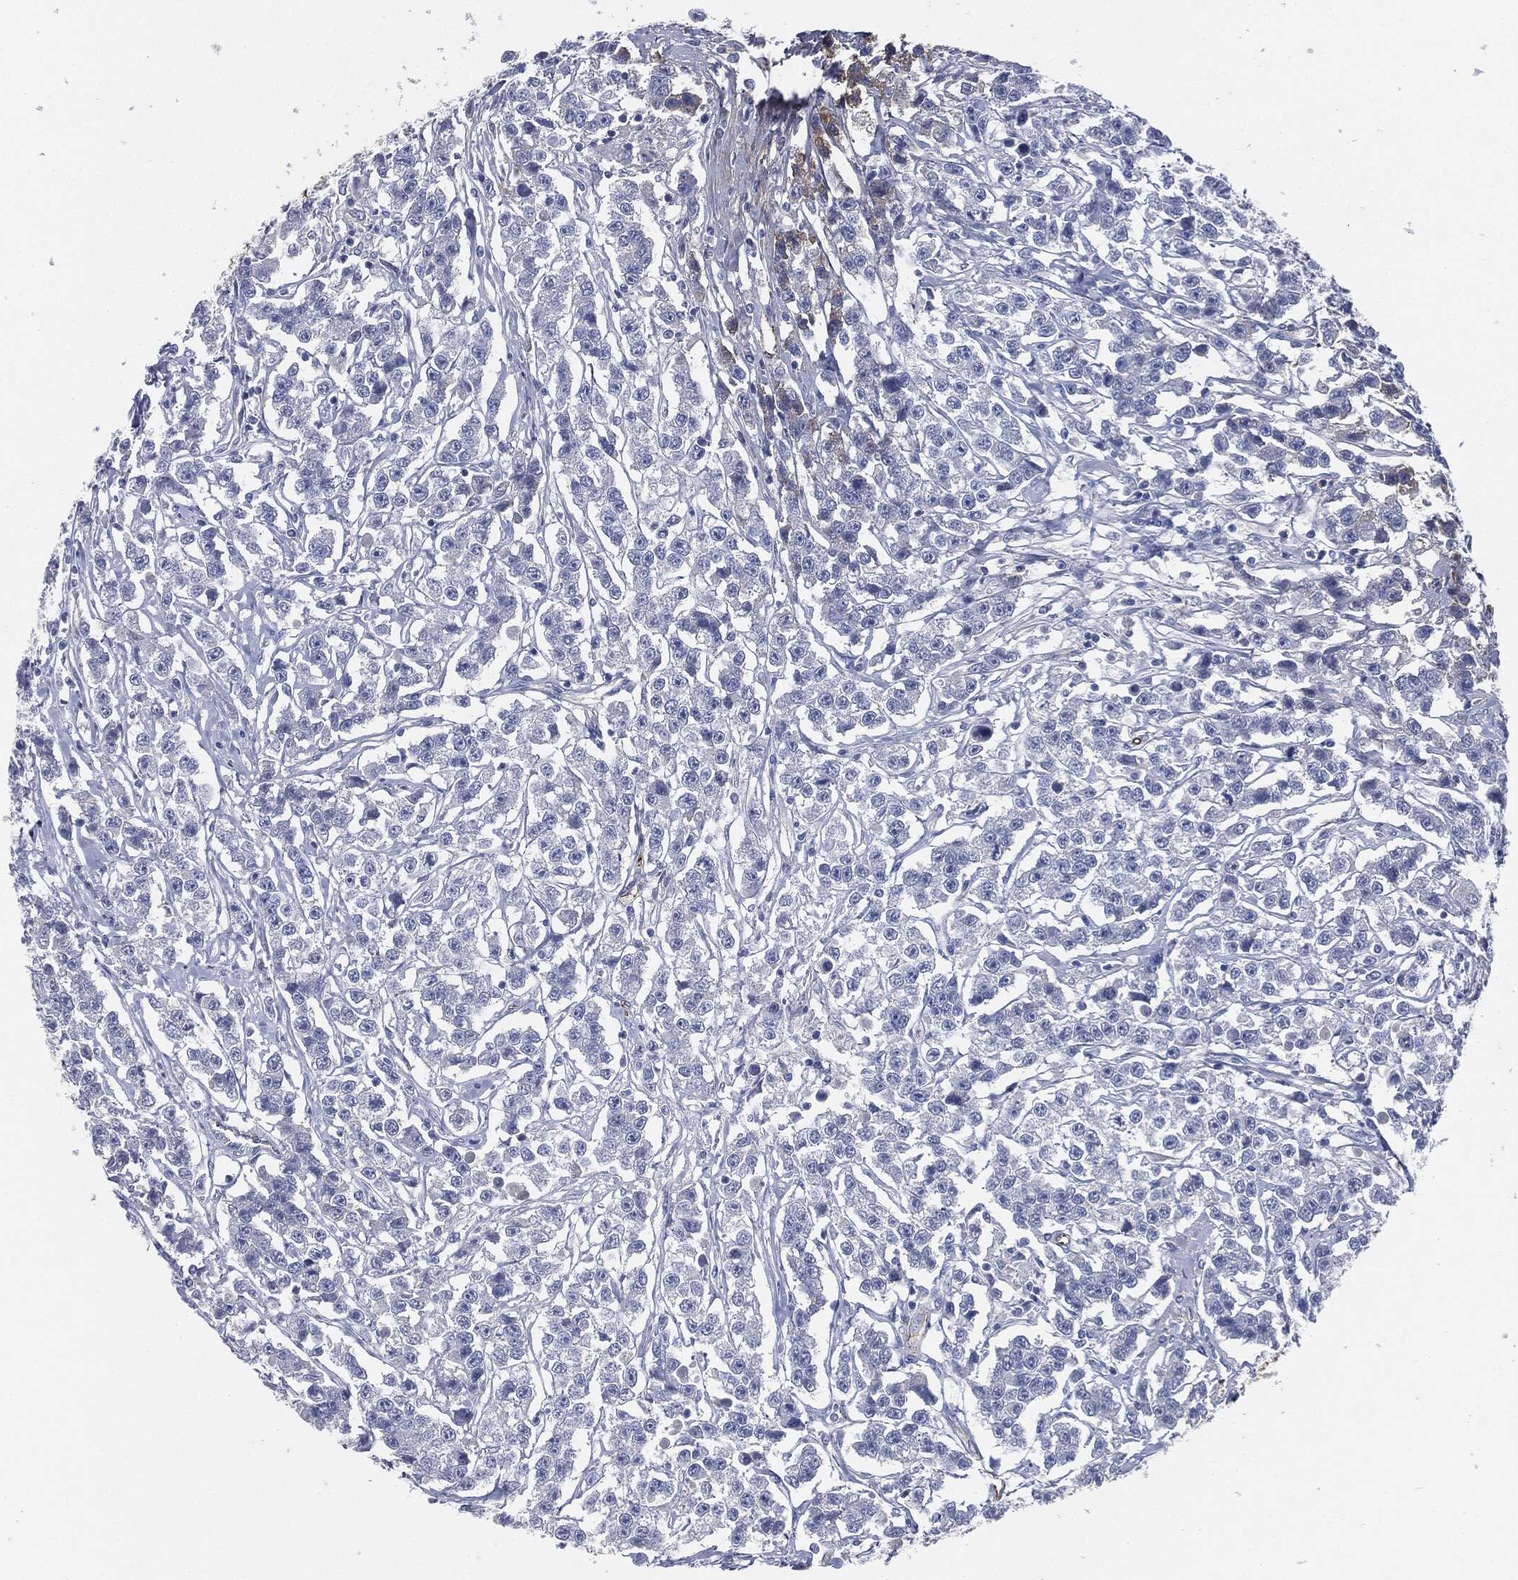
{"staining": {"intensity": "negative", "quantity": "none", "location": "none"}, "tissue": "testis cancer", "cell_type": "Tumor cells", "image_type": "cancer", "snomed": [{"axis": "morphology", "description": "Seminoma, NOS"}, {"axis": "topography", "description": "Testis"}], "caption": "Photomicrograph shows no significant protein expression in tumor cells of testis cancer.", "gene": "APOB", "patient": {"sex": "male", "age": 59}}